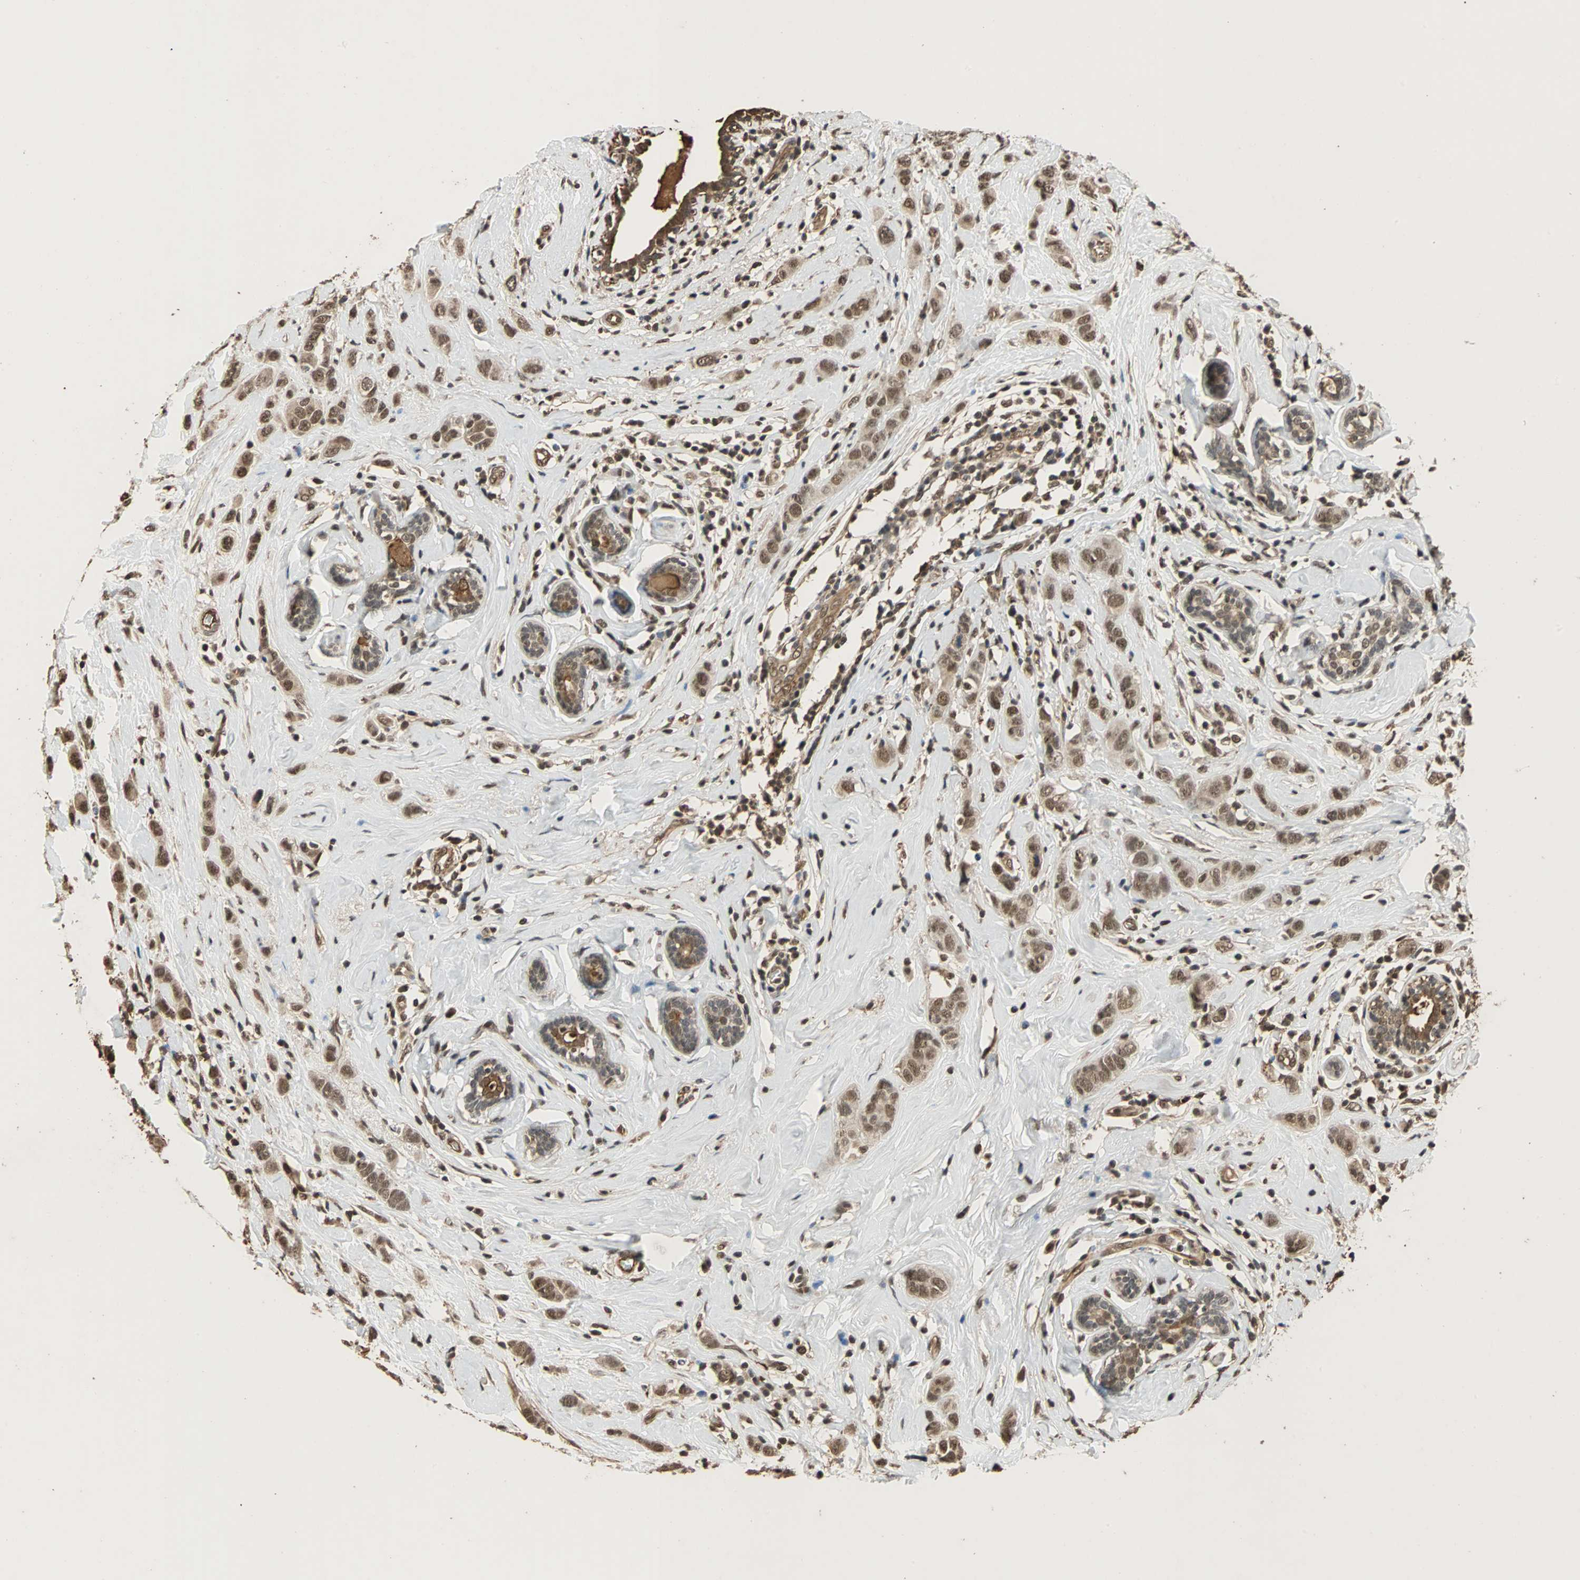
{"staining": {"intensity": "moderate", "quantity": ">75%", "location": "cytoplasmic/membranous,nuclear"}, "tissue": "breast cancer", "cell_type": "Tumor cells", "image_type": "cancer", "snomed": [{"axis": "morphology", "description": "Normal tissue, NOS"}, {"axis": "morphology", "description": "Duct carcinoma"}, {"axis": "topography", "description": "Breast"}], "caption": "Immunohistochemistry (DAB (3,3'-diaminobenzidine)) staining of human breast cancer displays moderate cytoplasmic/membranous and nuclear protein staining in about >75% of tumor cells.", "gene": "CDC5L", "patient": {"sex": "female", "age": 50}}